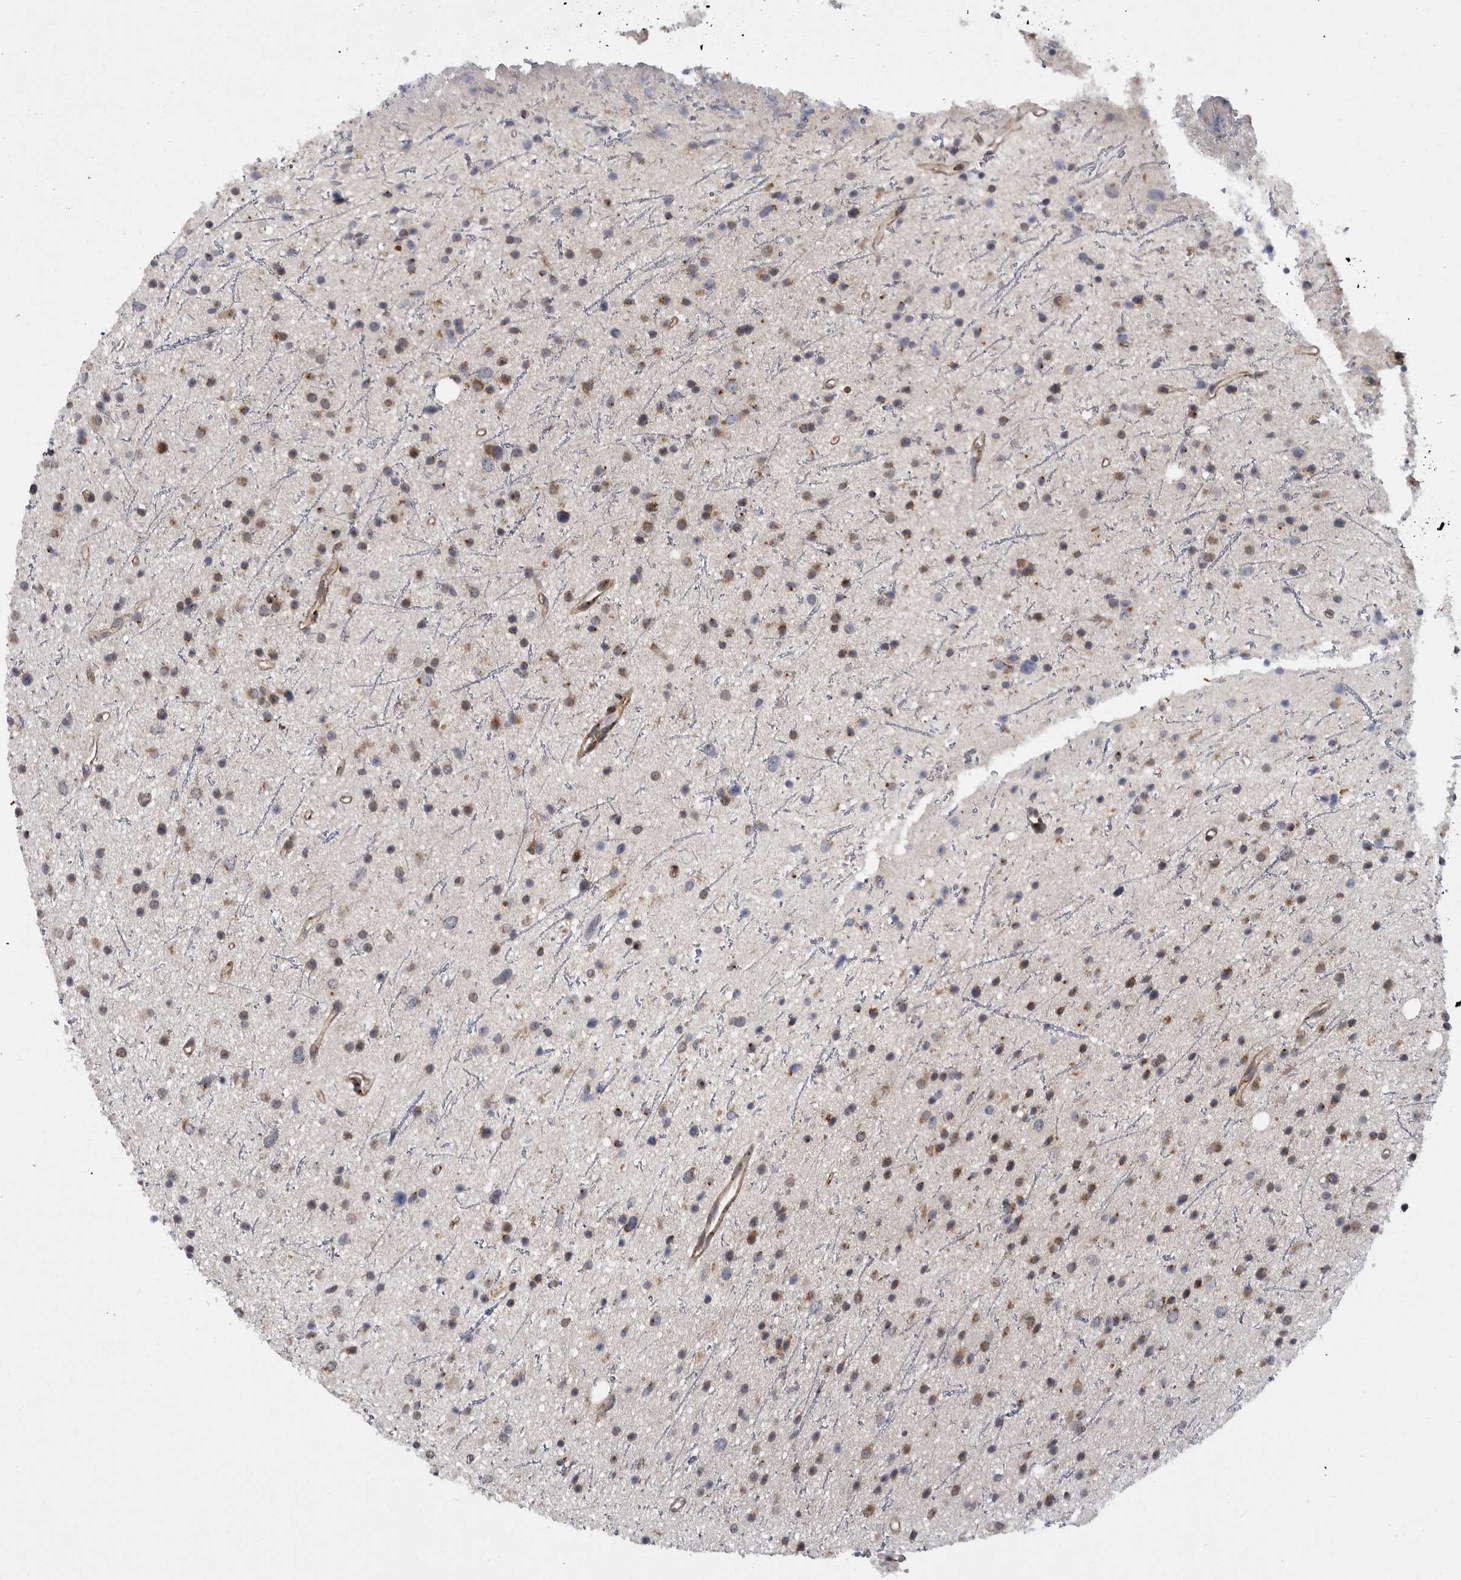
{"staining": {"intensity": "weak", "quantity": ">75%", "location": "cytoplasmic/membranous"}, "tissue": "glioma", "cell_type": "Tumor cells", "image_type": "cancer", "snomed": [{"axis": "morphology", "description": "Glioma, malignant, Low grade"}, {"axis": "topography", "description": "Cerebral cortex"}], "caption": "A brown stain shows weak cytoplasmic/membranous expression of a protein in human glioma tumor cells.", "gene": "TMPRSS11F", "patient": {"sex": "female", "age": 39}}